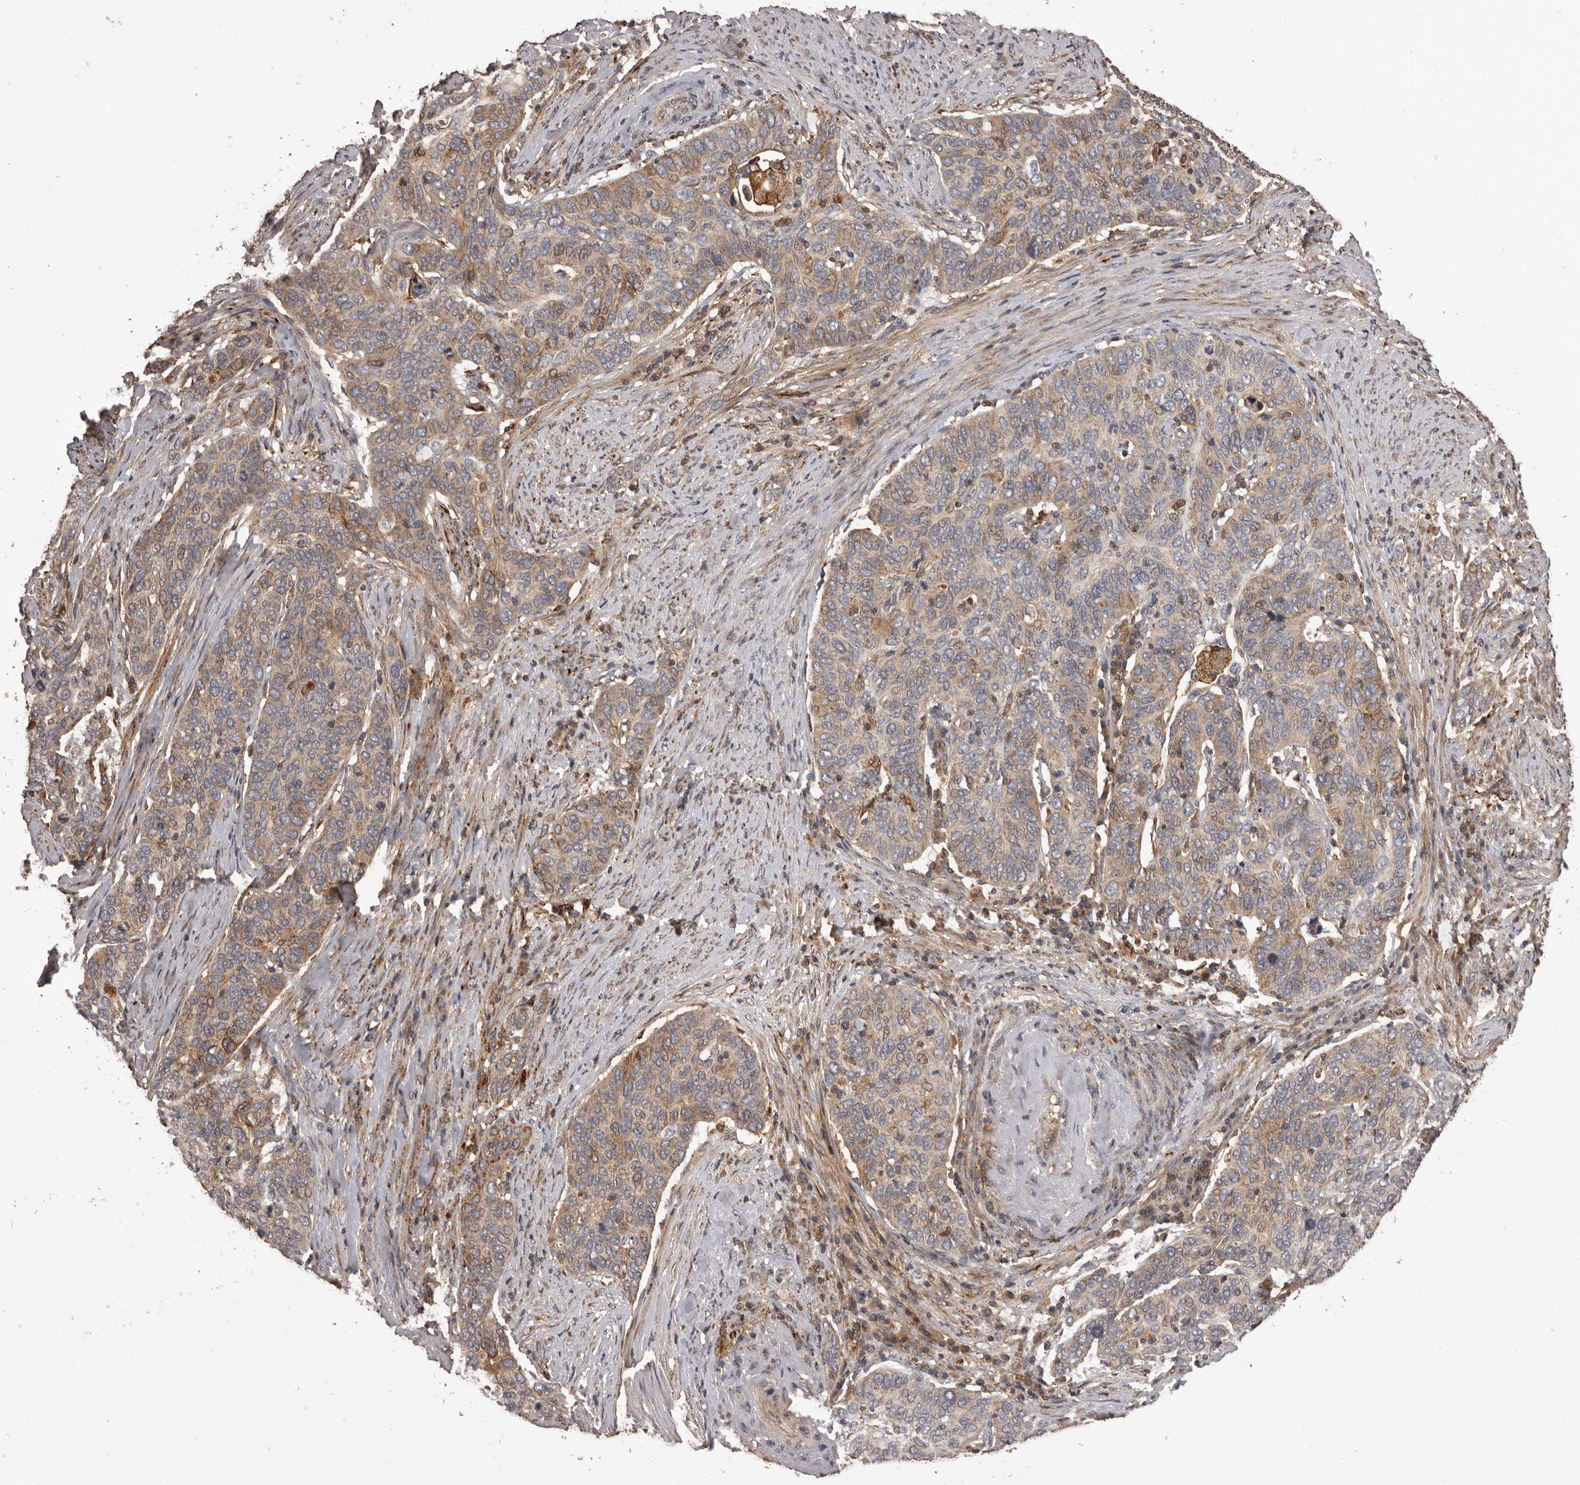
{"staining": {"intensity": "weak", "quantity": ">75%", "location": "cytoplasmic/membranous"}, "tissue": "cervical cancer", "cell_type": "Tumor cells", "image_type": "cancer", "snomed": [{"axis": "morphology", "description": "Squamous cell carcinoma, NOS"}, {"axis": "topography", "description": "Cervix"}], "caption": "Human cervical squamous cell carcinoma stained with a brown dye shows weak cytoplasmic/membranous positive positivity in approximately >75% of tumor cells.", "gene": "GLIPR2", "patient": {"sex": "female", "age": 60}}